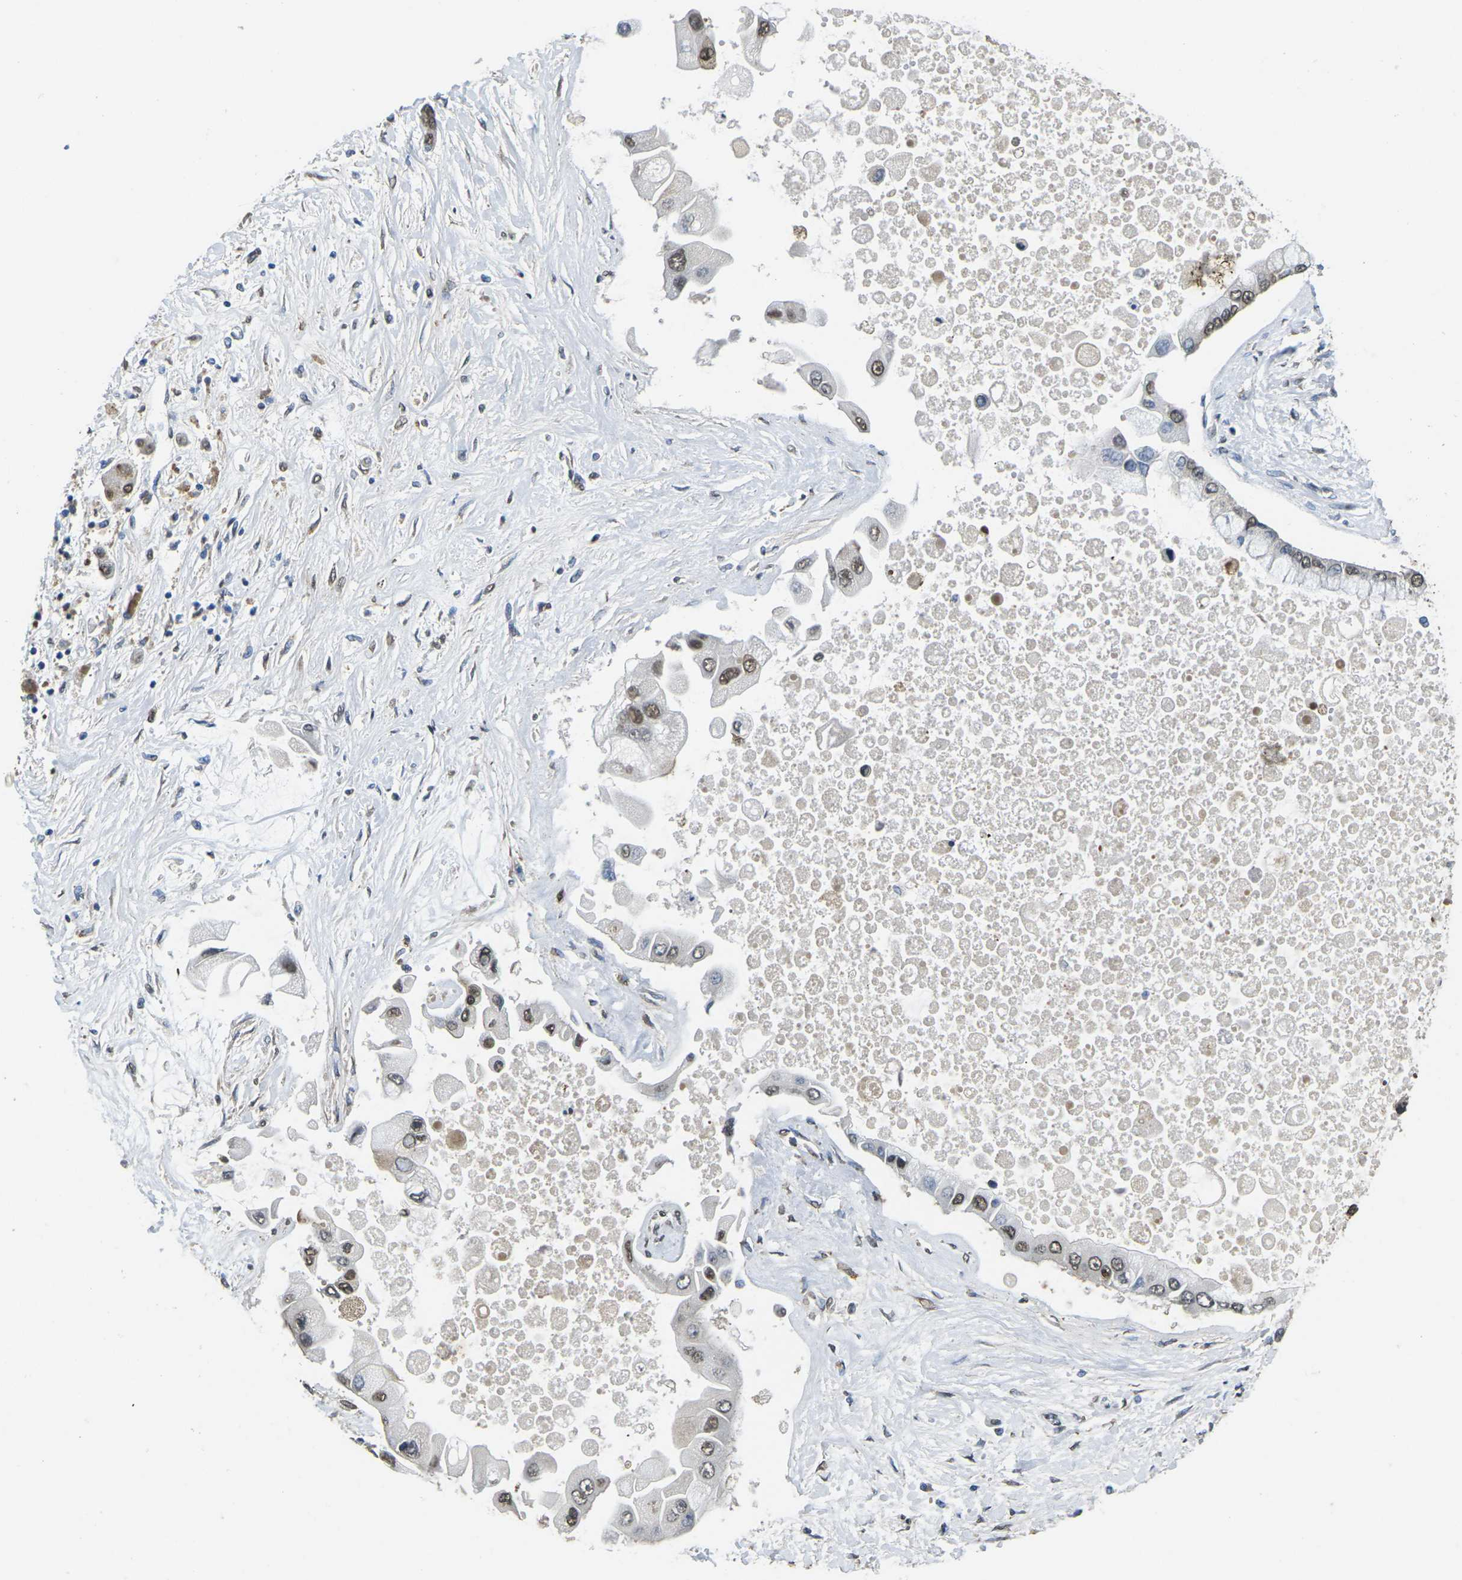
{"staining": {"intensity": "weak", "quantity": "25%-75%", "location": "nuclear"}, "tissue": "liver cancer", "cell_type": "Tumor cells", "image_type": "cancer", "snomed": [{"axis": "morphology", "description": "Cholangiocarcinoma"}, {"axis": "topography", "description": "Liver"}], "caption": "Human cholangiocarcinoma (liver) stained with a protein marker exhibits weak staining in tumor cells.", "gene": "SCNN1B", "patient": {"sex": "male", "age": 50}}